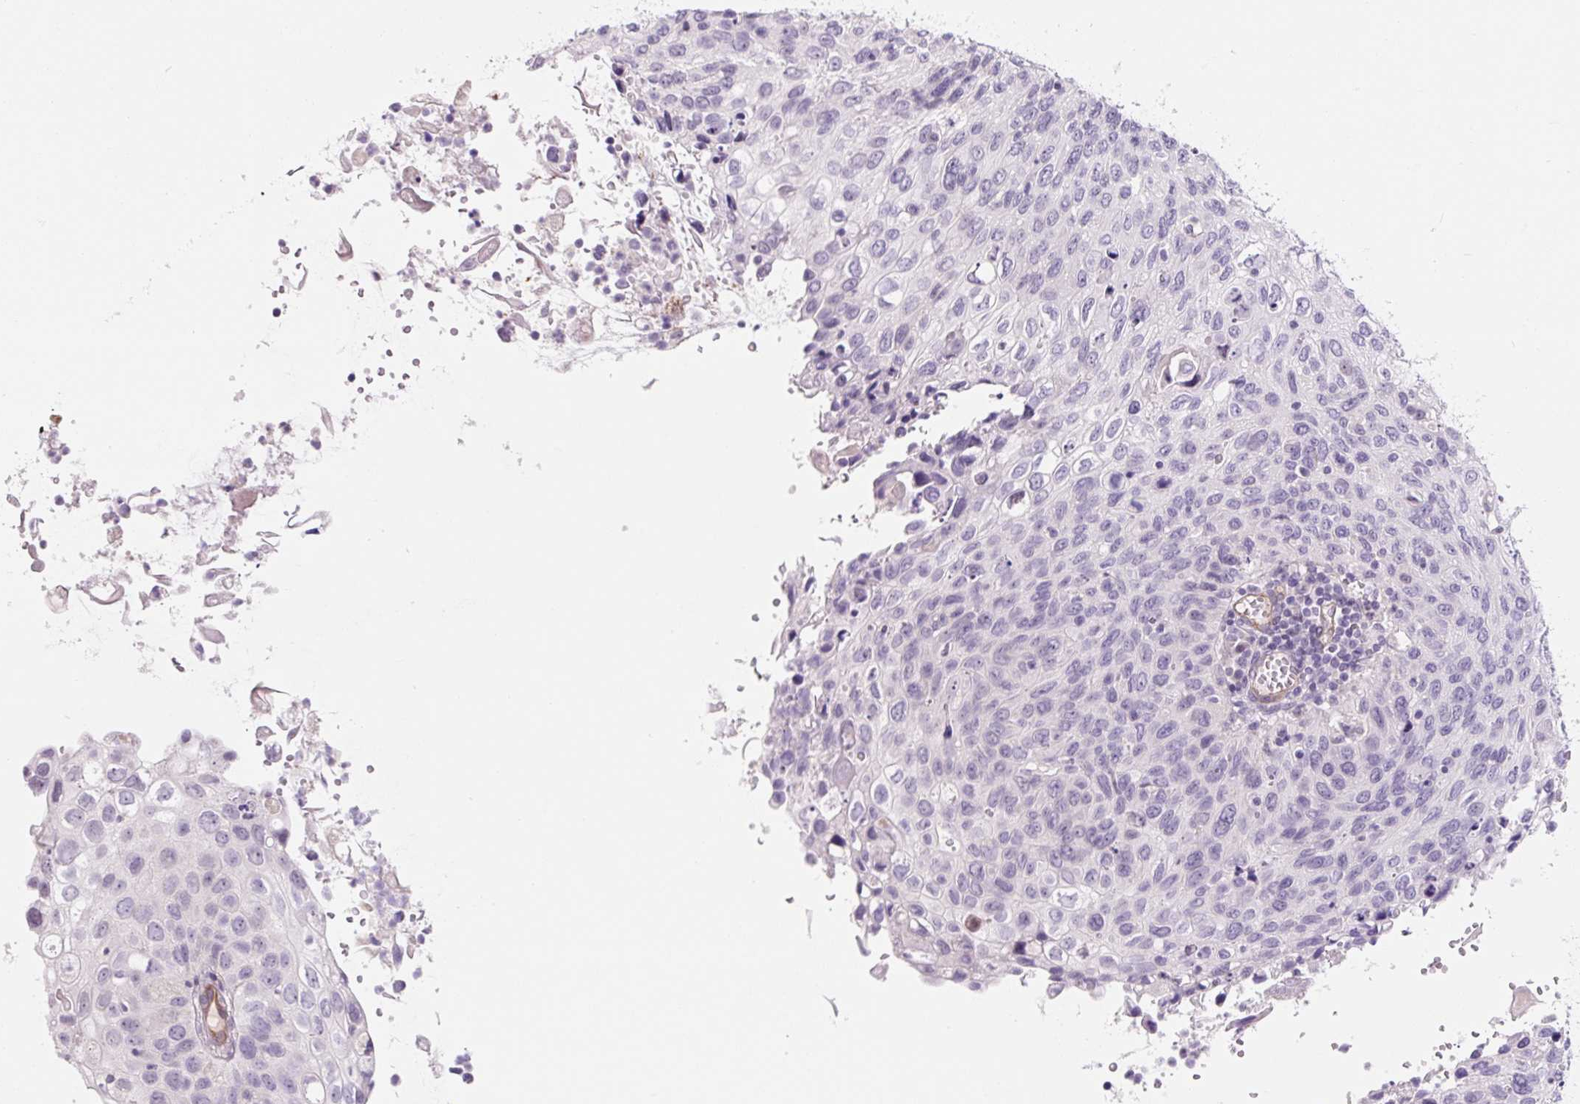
{"staining": {"intensity": "negative", "quantity": "none", "location": "none"}, "tissue": "cervical cancer", "cell_type": "Tumor cells", "image_type": "cancer", "snomed": [{"axis": "morphology", "description": "Squamous cell carcinoma, NOS"}, {"axis": "topography", "description": "Cervix"}], "caption": "The photomicrograph exhibits no significant staining in tumor cells of cervical cancer (squamous cell carcinoma).", "gene": "CCL25", "patient": {"sex": "female", "age": 70}}